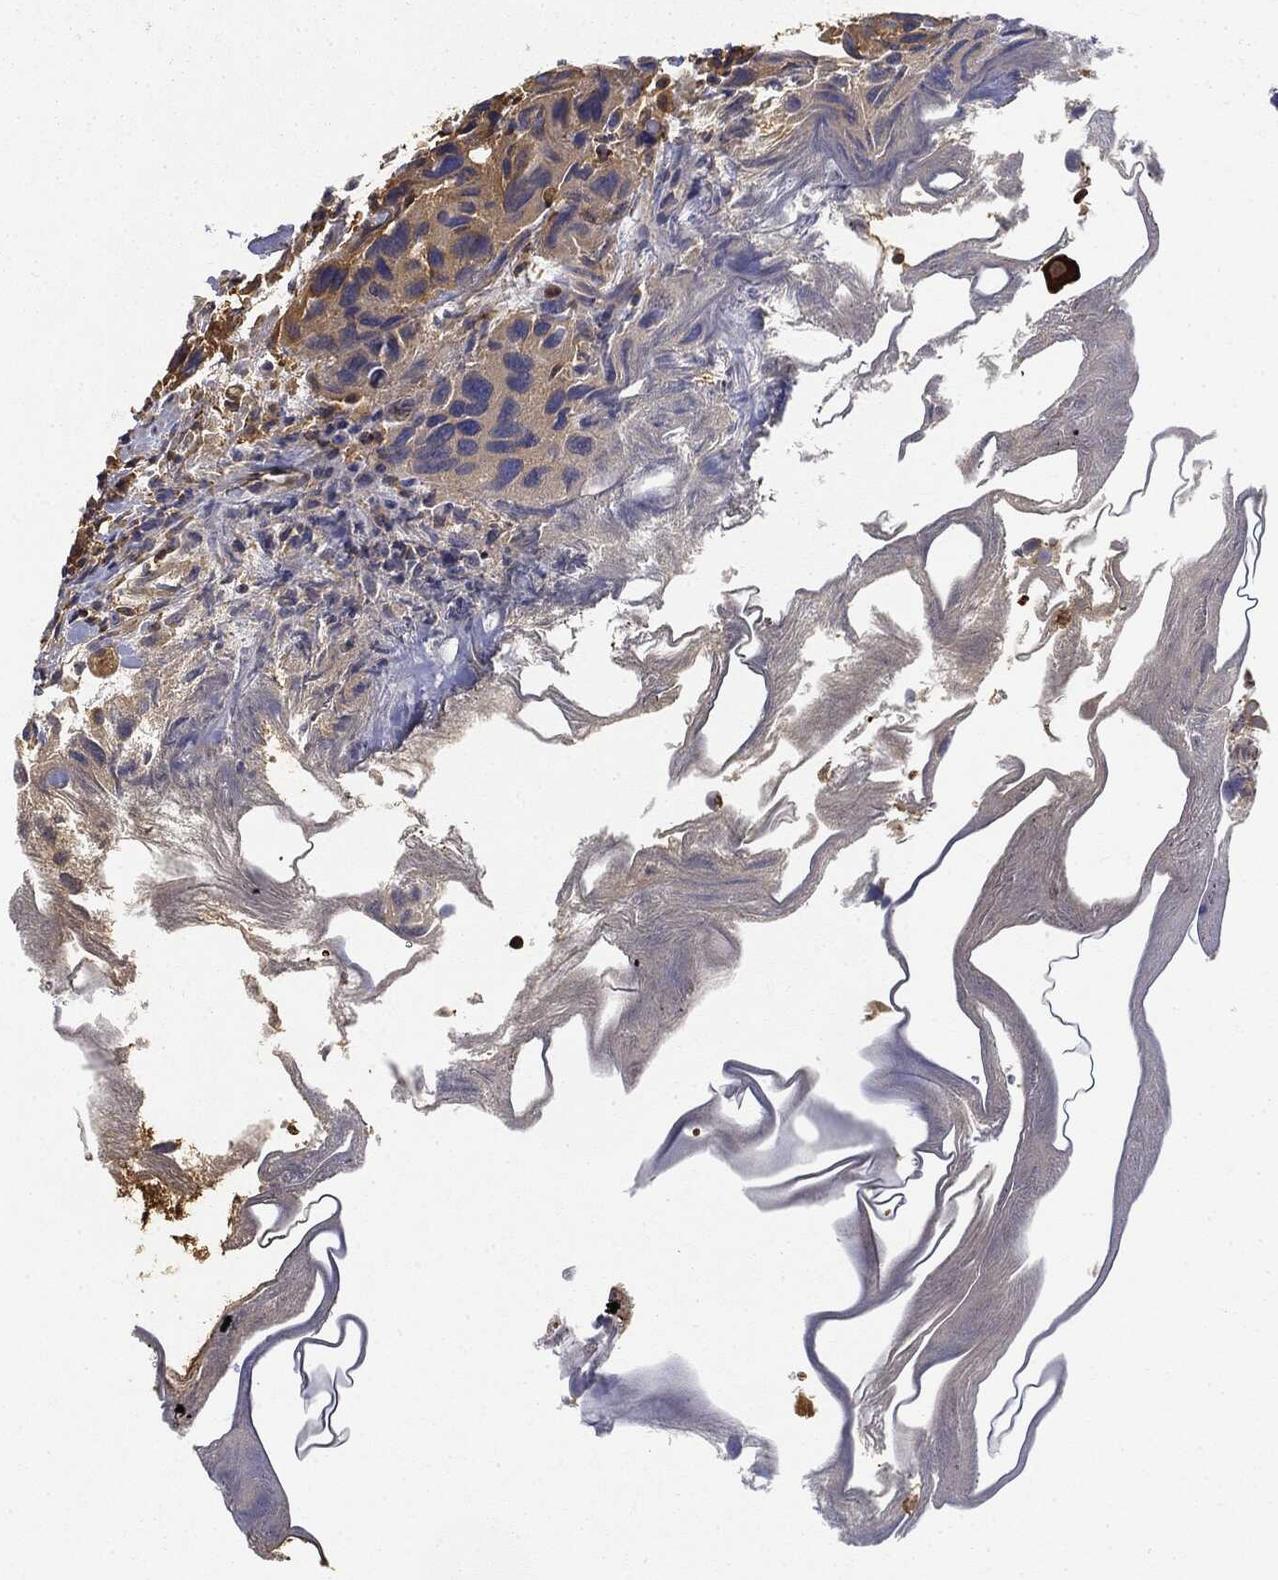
{"staining": {"intensity": "moderate", "quantity": "25%-75%", "location": "cytoplasmic/membranous"}, "tissue": "urothelial cancer", "cell_type": "Tumor cells", "image_type": "cancer", "snomed": [{"axis": "morphology", "description": "Urothelial carcinoma, High grade"}, {"axis": "topography", "description": "Urinary bladder"}], "caption": "There is medium levels of moderate cytoplasmic/membranous expression in tumor cells of urothelial cancer, as demonstrated by immunohistochemical staining (brown color).", "gene": "WDR1", "patient": {"sex": "male", "age": 79}}